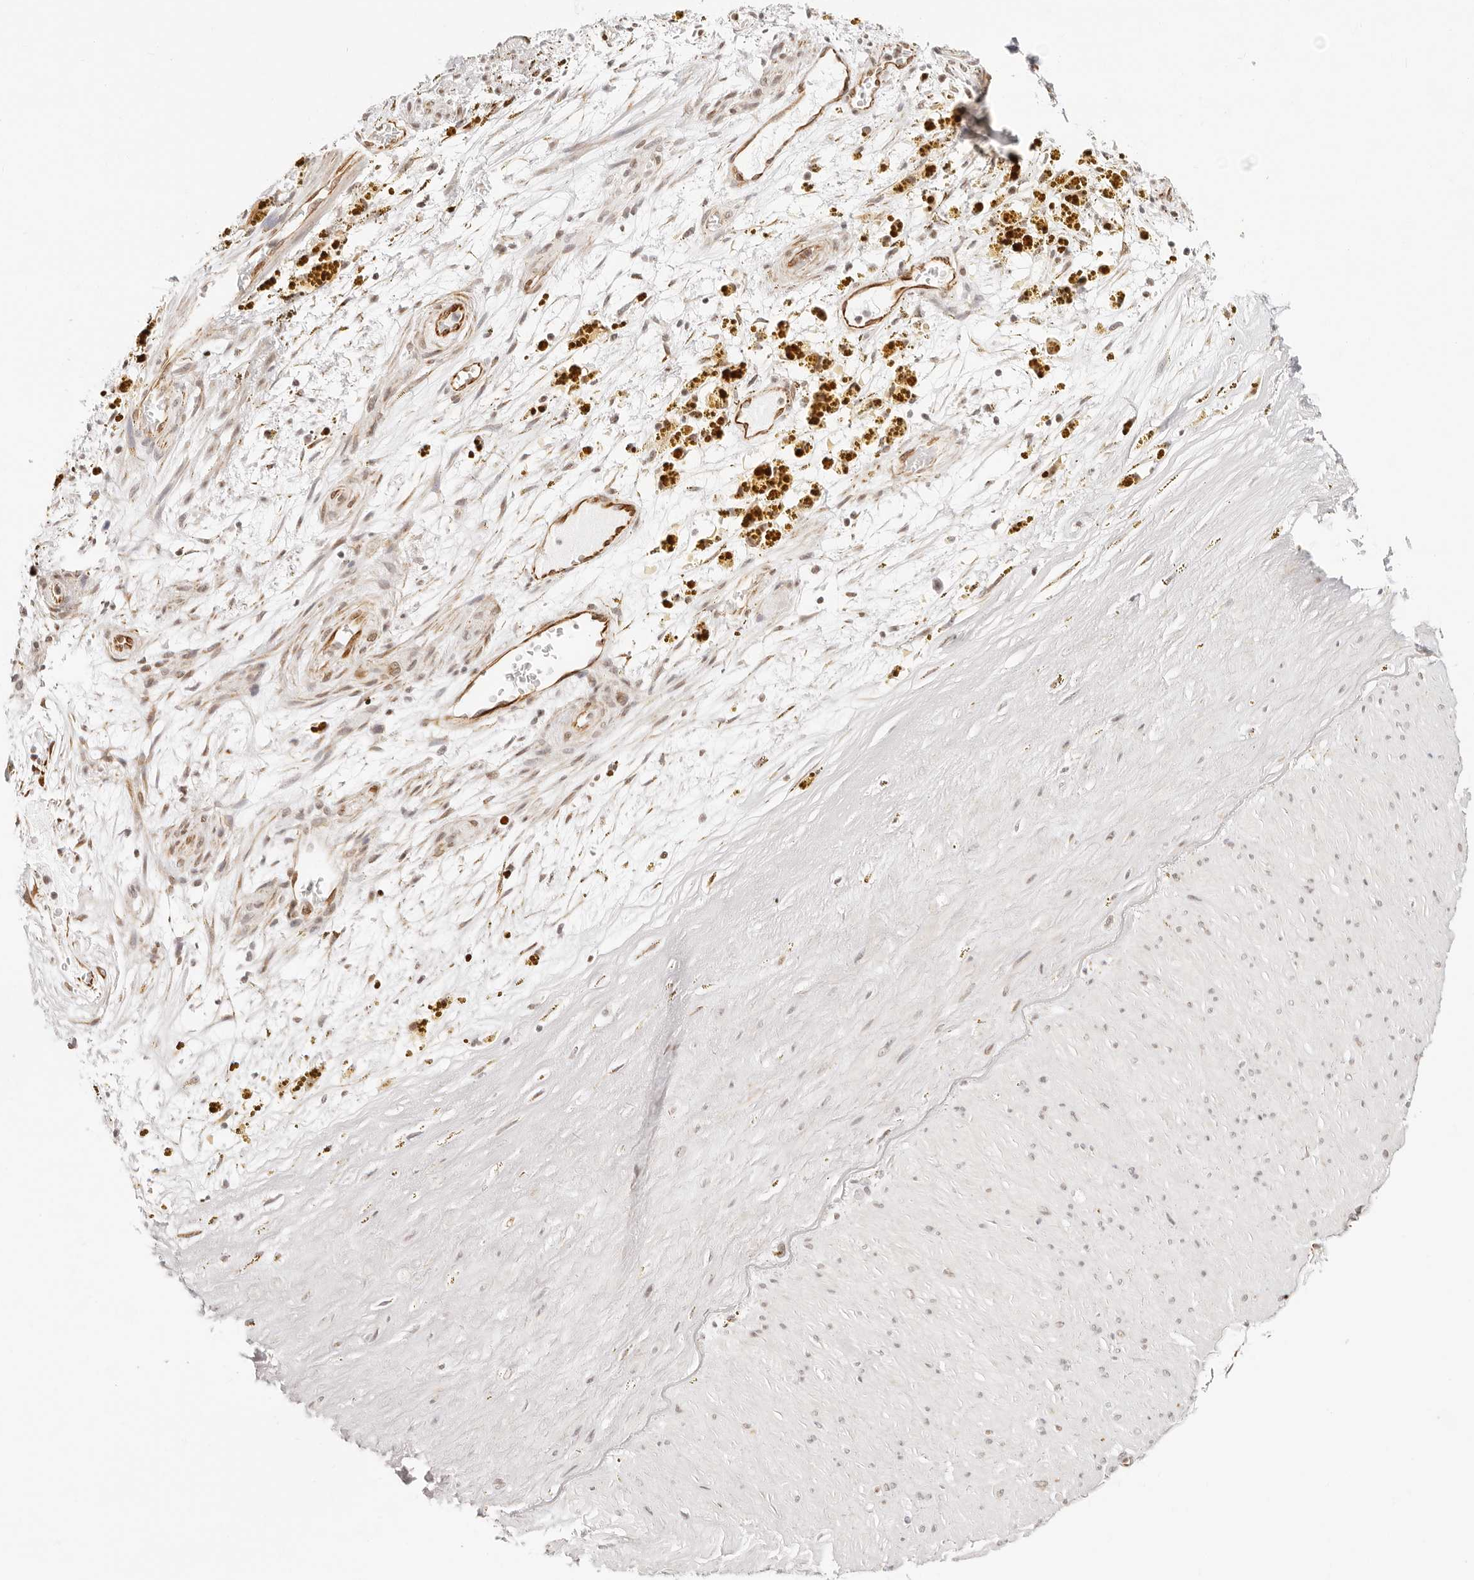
{"staining": {"intensity": "moderate", "quantity": ">75%", "location": "cytoplasmic/membranous,nuclear"}, "tissue": "soft tissue", "cell_type": "Fibroblasts", "image_type": "normal", "snomed": [{"axis": "morphology", "description": "Normal tissue, NOS"}, {"axis": "topography", "description": "Soft tissue"}], "caption": "Moderate cytoplasmic/membranous,nuclear staining for a protein is seen in approximately >75% of fibroblasts of benign soft tissue using immunohistochemistry (IHC).", "gene": "ZC3H11A", "patient": {"sex": "male", "age": 72}}